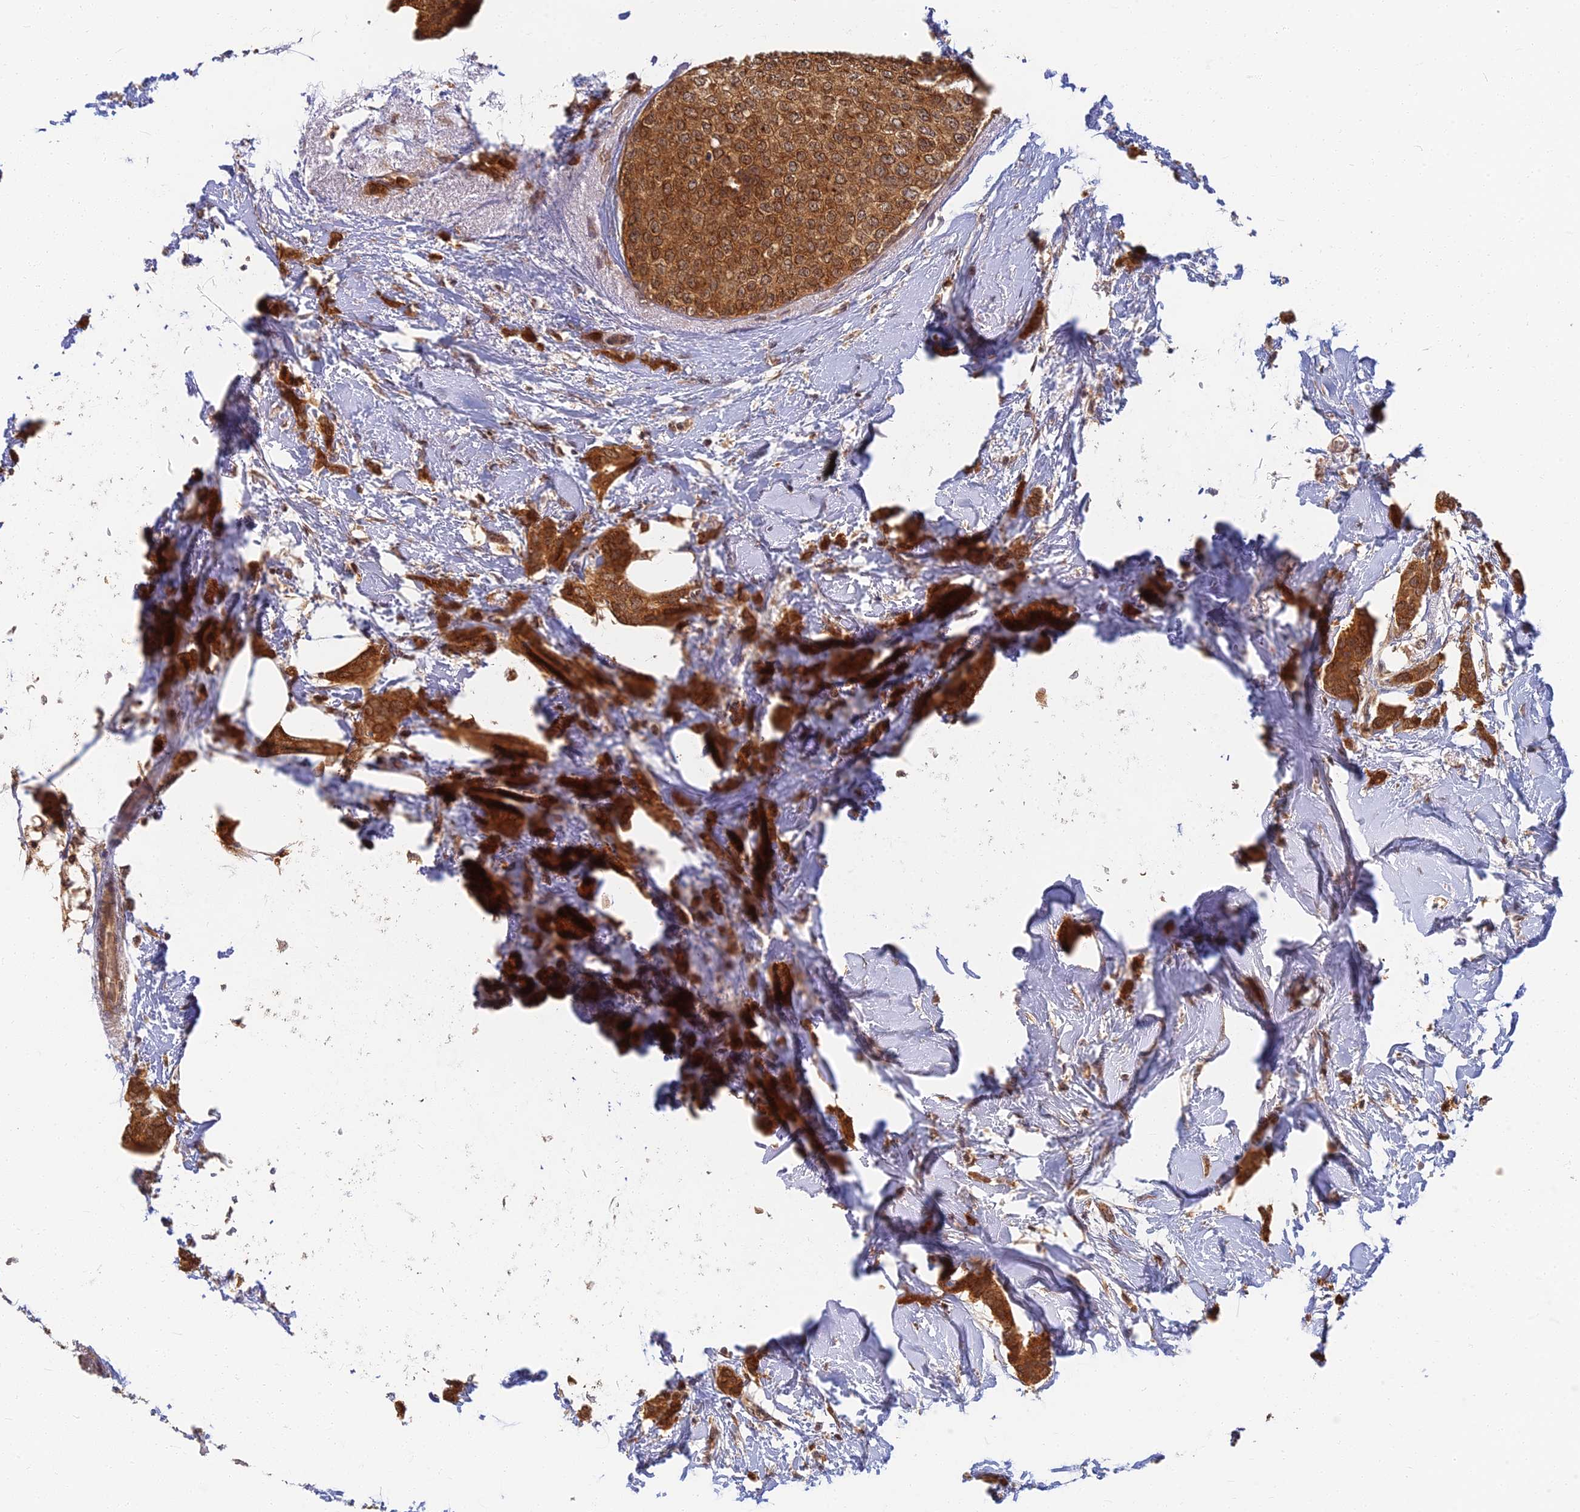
{"staining": {"intensity": "strong", "quantity": ">75%", "location": "cytoplasmic/membranous"}, "tissue": "breast cancer", "cell_type": "Tumor cells", "image_type": "cancer", "snomed": [{"axis": "morphology", "description": "Duct carcinoma"}, {"axis": "topography", "description": "Breast"}], "caption": "IHC micrograph of neoplastic tissue: human breast cancer (invasive ductal carcinoma) stained using IHC demonstrates high levels of strong protein expression localized specifically in the cytoplasmic/membranous of tumor cells, appearing as a cytoplasmic/membranous brown color.", "gene": "RGL3", "patient": {"sex": "female", "age": 72}}